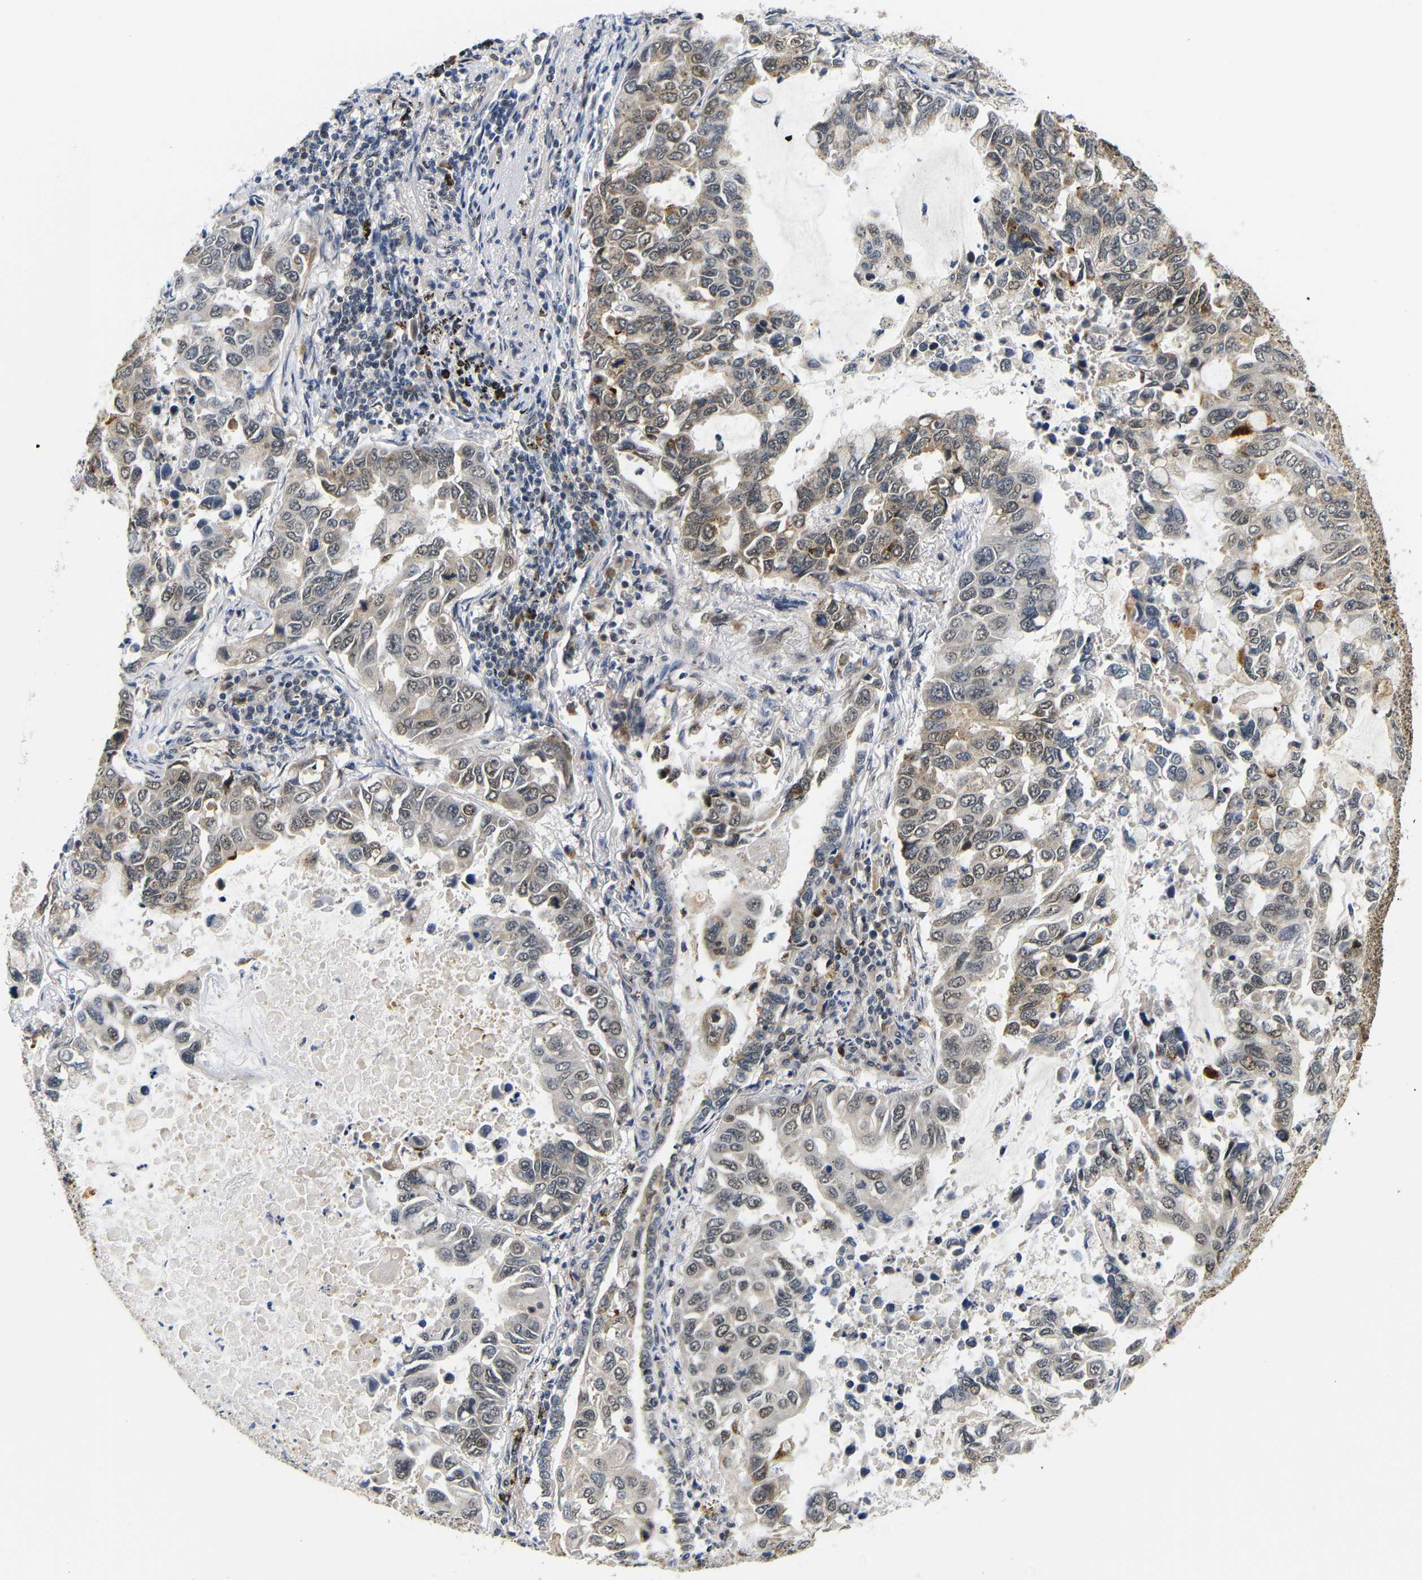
{"staining": {"intensity": "moderate", "quantity": ">75%", "location": "cytoplasmic/membranous,nuclear"}, "tissue": "lung cancer", "cell_type": "Tumor cells", "image_type": "cancer", "snomed": [{"axis": "morphology", "description": "Adenocarcinoma, NOS"}, {"axis": "topography", "description": "Lung"}], "caption": "Immunohistochemical staining of human lung adenocarcinoma reveals medium levels of moderate cytoplasmic/membranous and nuclear staining in about >75% of tumor cells.", "gene": "GJA5", "patient": {"sex": "male", "age": 64}}